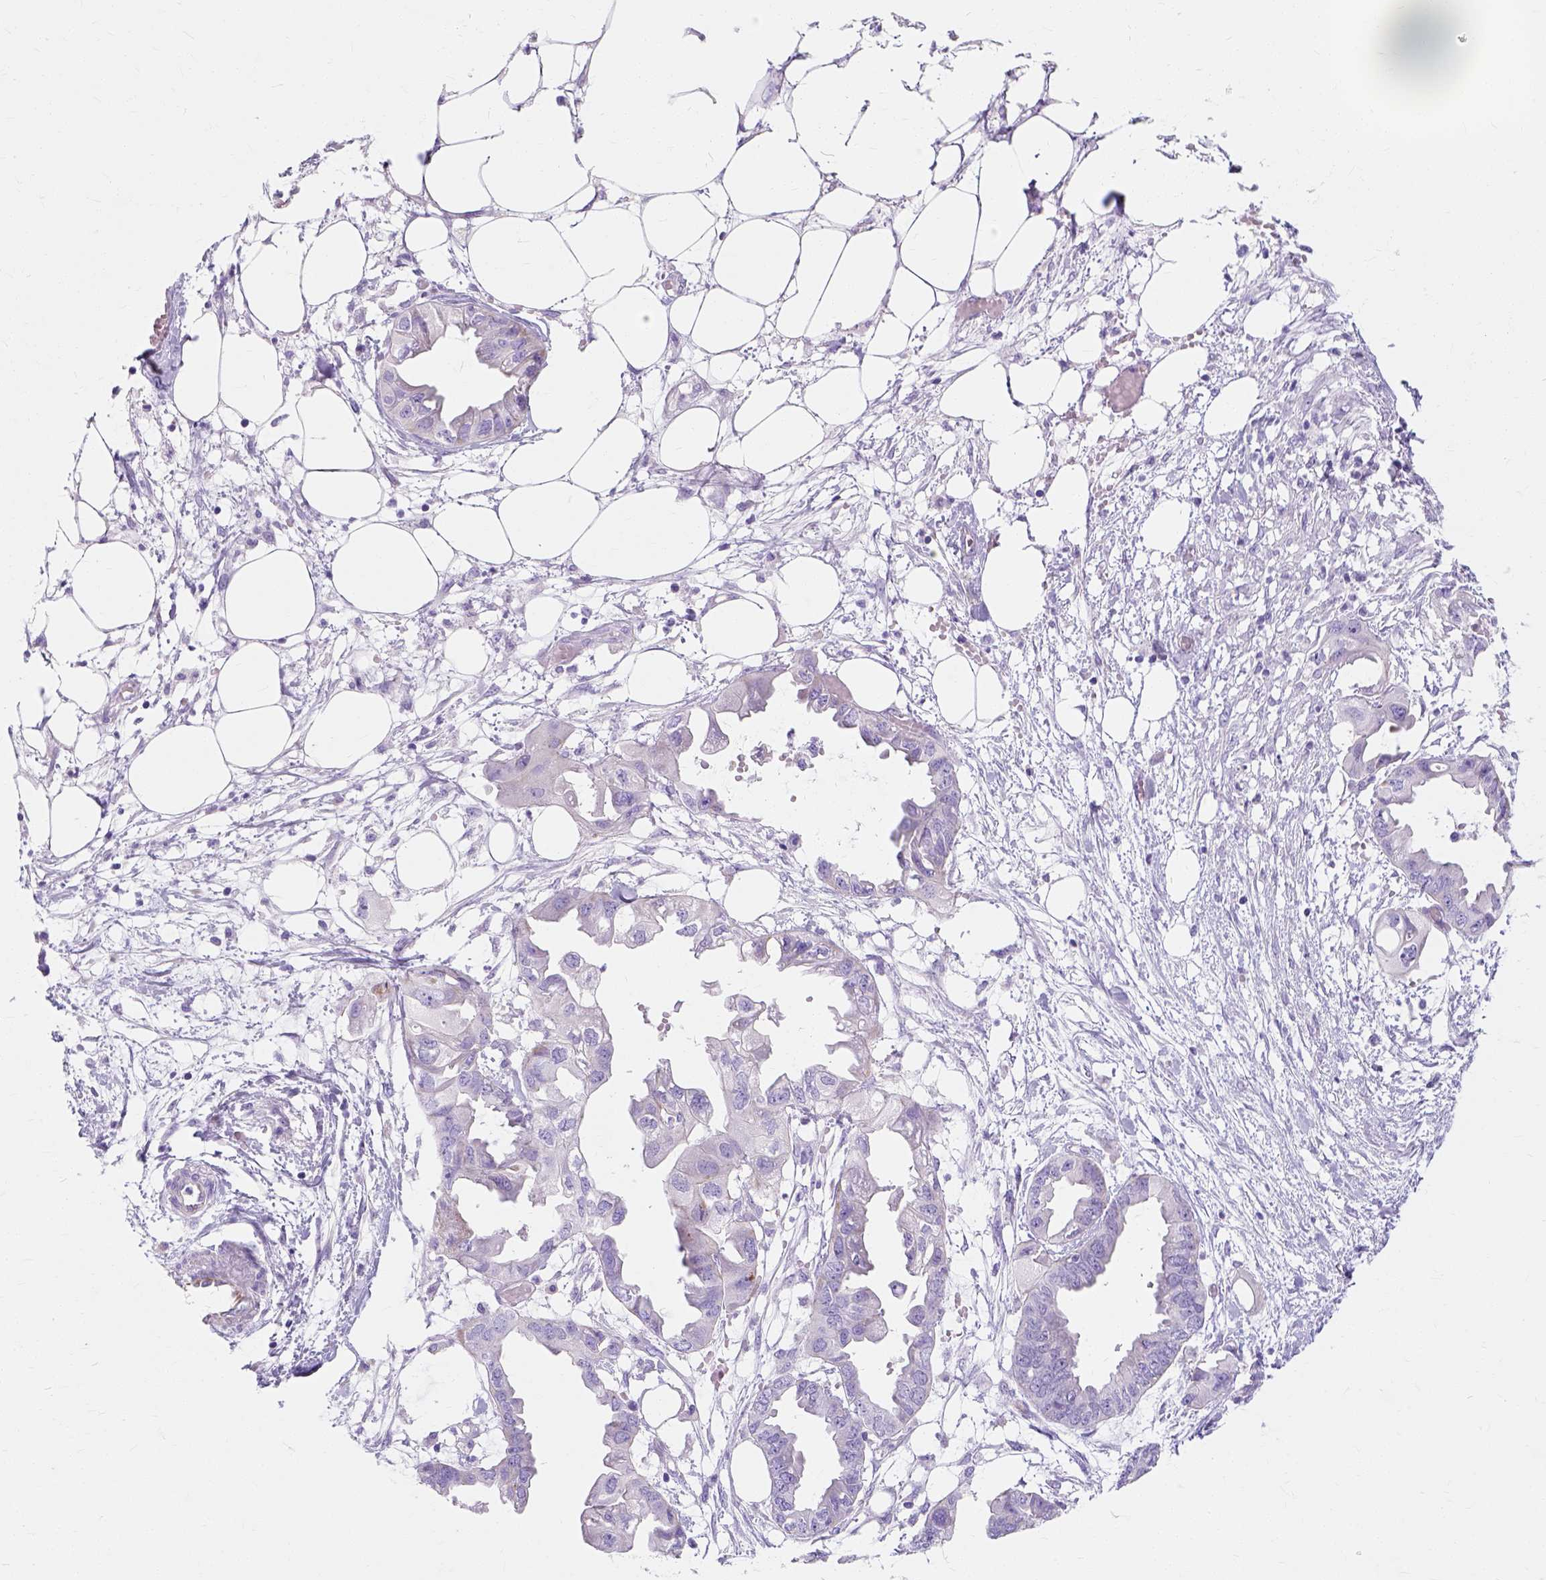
{"staining": {"intensity": "negative", "quantity": "none", "location": "none"}, "tissue": "endometrial cancer", "cell_type": "Tumor cells", "image_type": "cancer", "snomed": [{"axis": "morphology", "description": "Adenocarcinoma, NOS"}, {"axis": "morphology", "description": "Adenocarcinoma, metastatic, NOS"}, {"axis": "topography", "description": "Adipose tissue"}, {"axis": "topography", "description": "Endometrium"}], "caption": "An immunohistochemistry photomicrograph of endometrial cancer is shown. There is no staining in tumor cells of endometrial cancer.", "gene": "MYH15", "patient": {"sex": "female", "age": 67}}